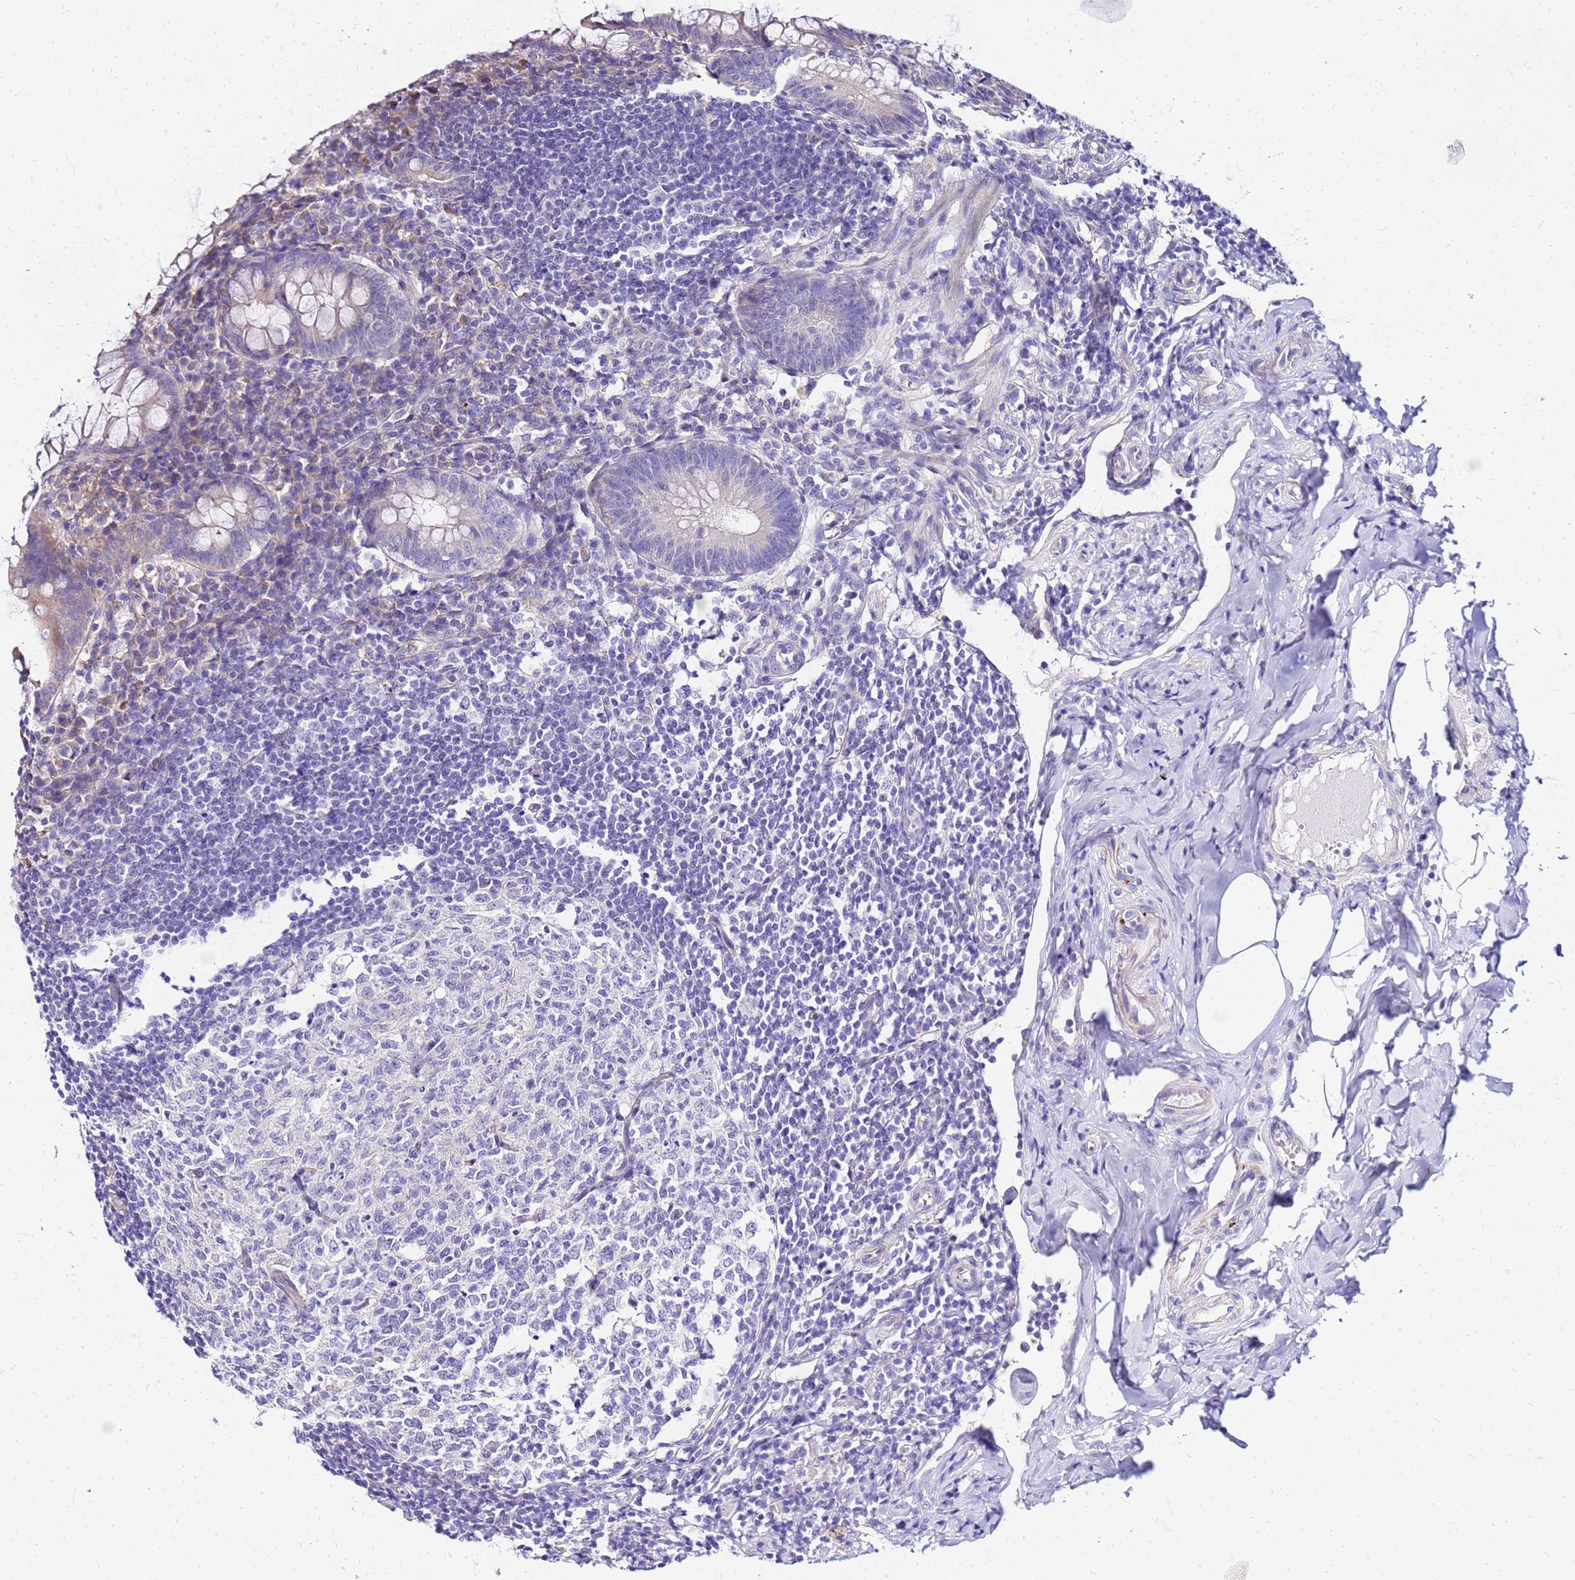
{"staining": {"intensity": "negative", "quantity": "none", "location": "none"}, "tissue": "appendix", "cell_type": "Glandular cells", "image_type": "normal", "snomed": [{"axis": "morphology", "description": "Normal tissue, NOS"}, {"axis": "topography", "description": "Appendix"}], "caption": "Appendix was stained to show a protein in brown. There is no significant staining in glandular cells. Brightfield microscopy of IHC stained with DAB (3,3'-diaminobenzidine) (brown) and hematoxylin (blue), captured at high magnification.", "gene": "HERC5", "patient": {"sex": "female", "age": 33}}